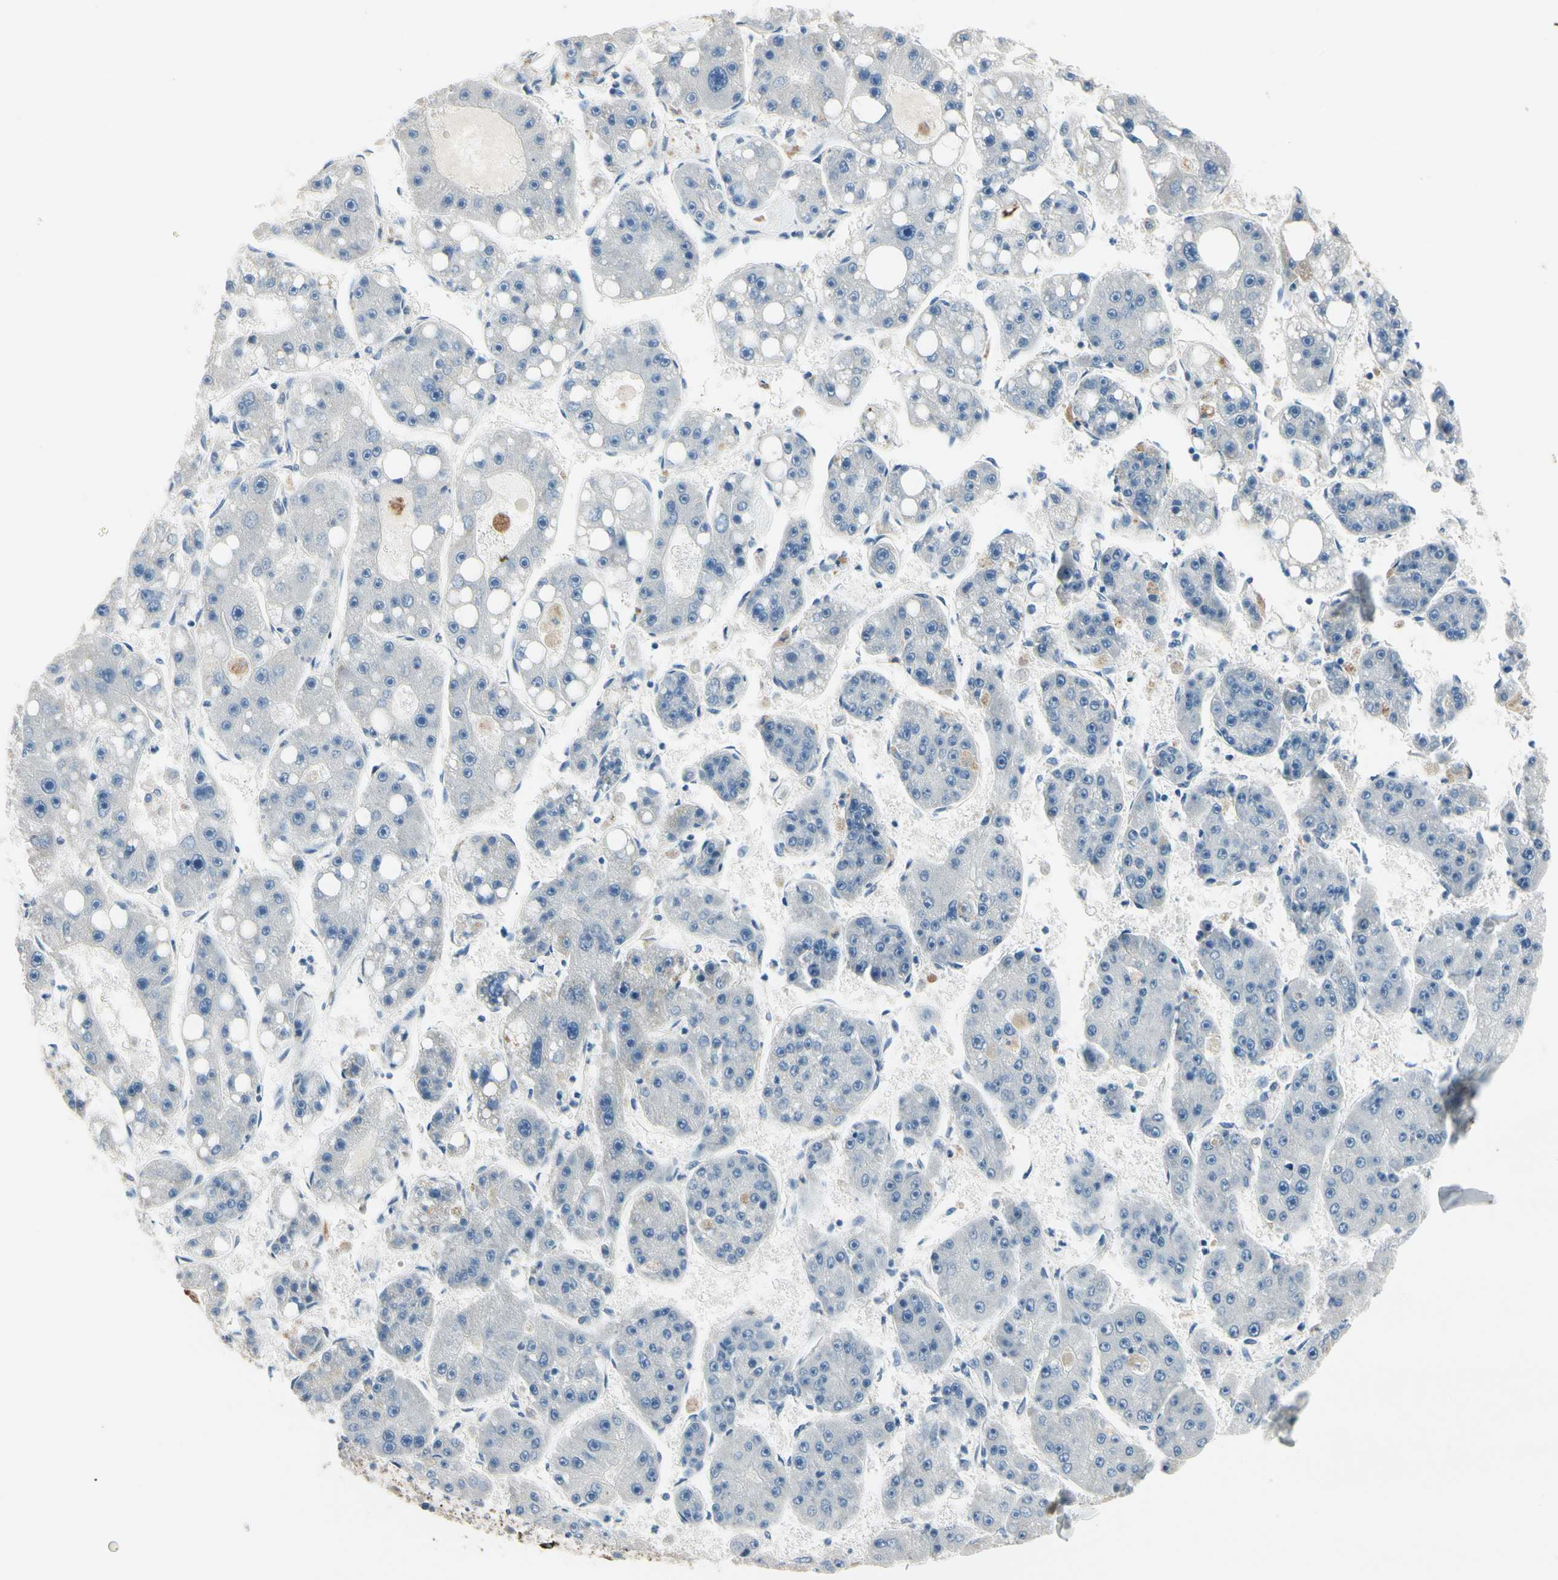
{"staining": {"intensity": "negative", "quantity": "none", "location": "none"}, "tissue": "liver cancer", "cell_type": "Tumor cells", "image_type": "cancer", "snomed": [{"axis": "morphology", "description": "Carcinoma, Hepatocellular, NOS"}, {"axis": "topography", "description": "Liver"}], "caption": "Liver cancer stained for a protein using immunohistochemistry (IHC) shows no expression tumor cells.", "gene": "CPA3", "patient": {"sex": "female", "age": 61}}